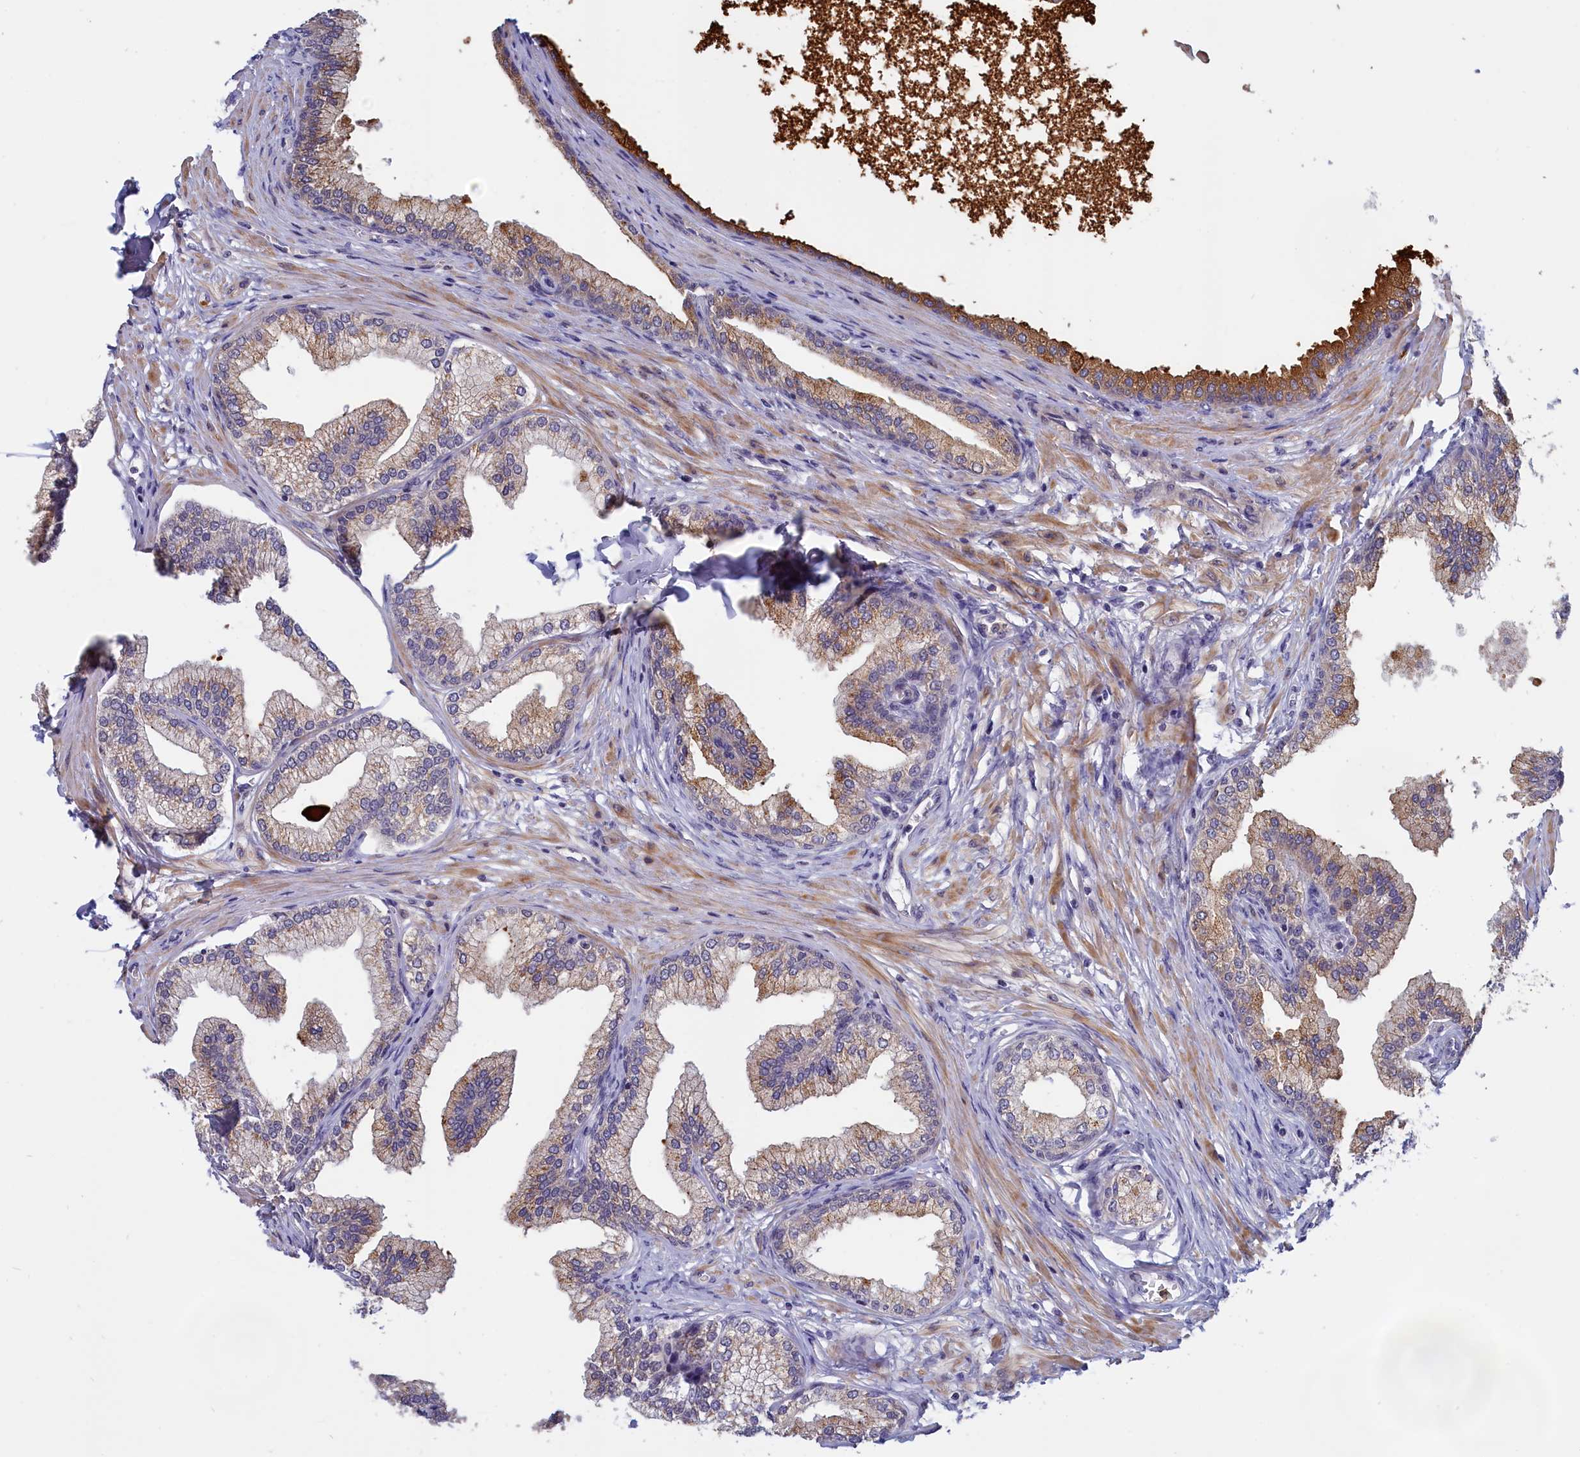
{"staining": {"intensity": "moderate", "quantity": ">75%", "location": "cytoplasmic/membranous"}, "tissue": "prostate", "cell_type": "Glandular cells", "image_type": "normal", "snomed": [{"axis": "morphology", "description": "Normal tissue, NOS"}, {"axis": "morphology", "description": "Urothelial carcinoma, Low grade"}, {"axis": "topography", "description": "Urinary bladder"}, {"axis": "topography", "description": "Prostate"}], "caption": "IHC staining of benign prostate, which exhibits medium levels of moderate cytoplasmic/membranous positivity in about >75% of glandular cells indicating moderate cytoplasmic/membranous protein expression. The staining was performed using DAB (3,3'-diaminobenzidine) (brown) for protein detection and nuclei were counterstained in hematoxylin (blue).", "gene": "EPB41L4B", "patient": {"sex": "male", "age": 60}}